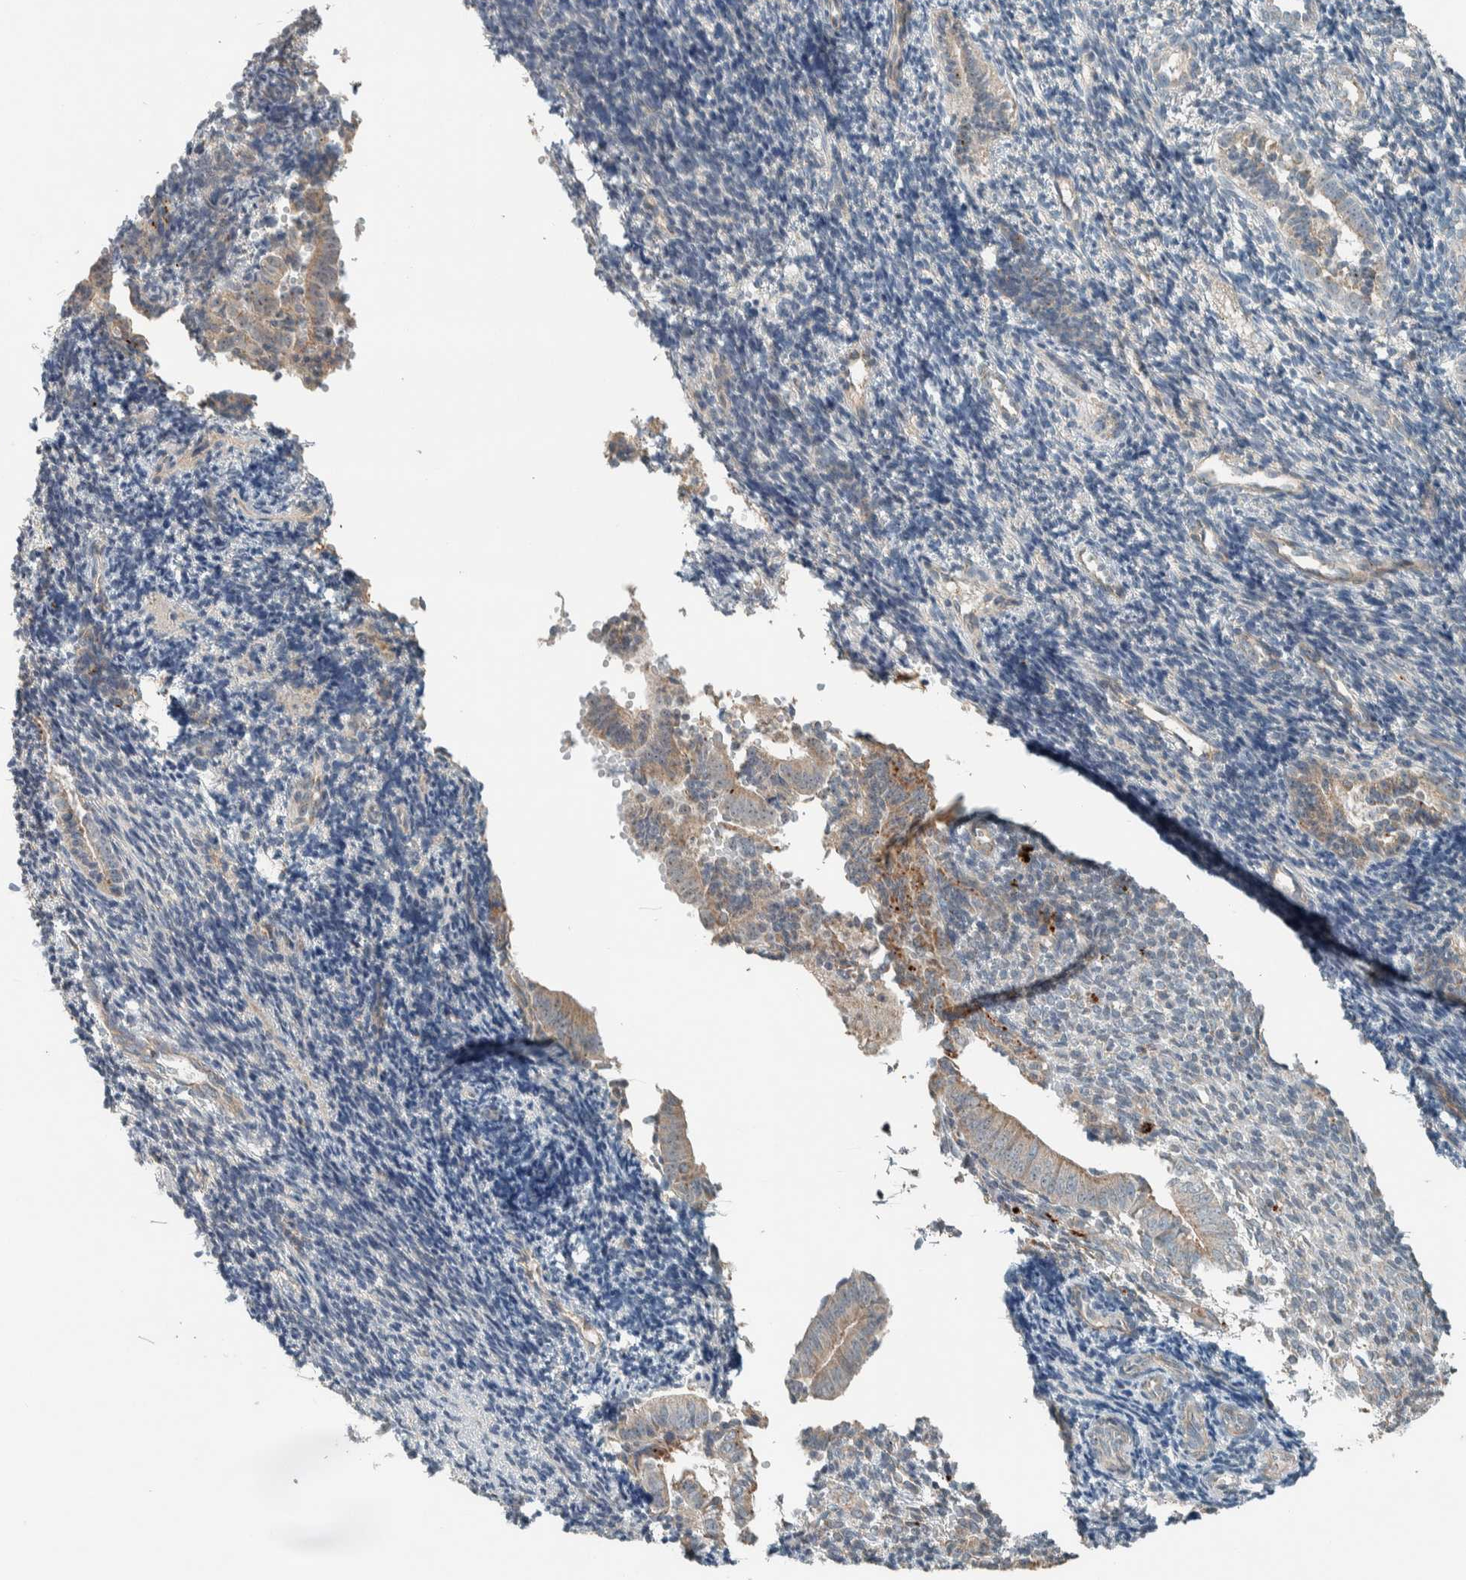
{"staining": {"intensity": "negative", "quantity": "none", "location": "none"}, "tissue": "endometrium", "cell_type": "Cells in endometrial stroma", "image_type": "normal", "snomed": [{"axis": "morphology", "description": "Normal tissue, NOS"}, {"axis": "topography", "description": "Uterus"}, {"axis": "topography", "description": "Endometrium"}], "caption": "There is no significant expression in cells in endometrial stroma of endometrium. Brightfield microscopy of IHC stained with DAB (brown) and hematoxylin (blue), captured at high magnification.", "gene": "SLFN12L", "patient": {"sex": "female", "age": 33}}